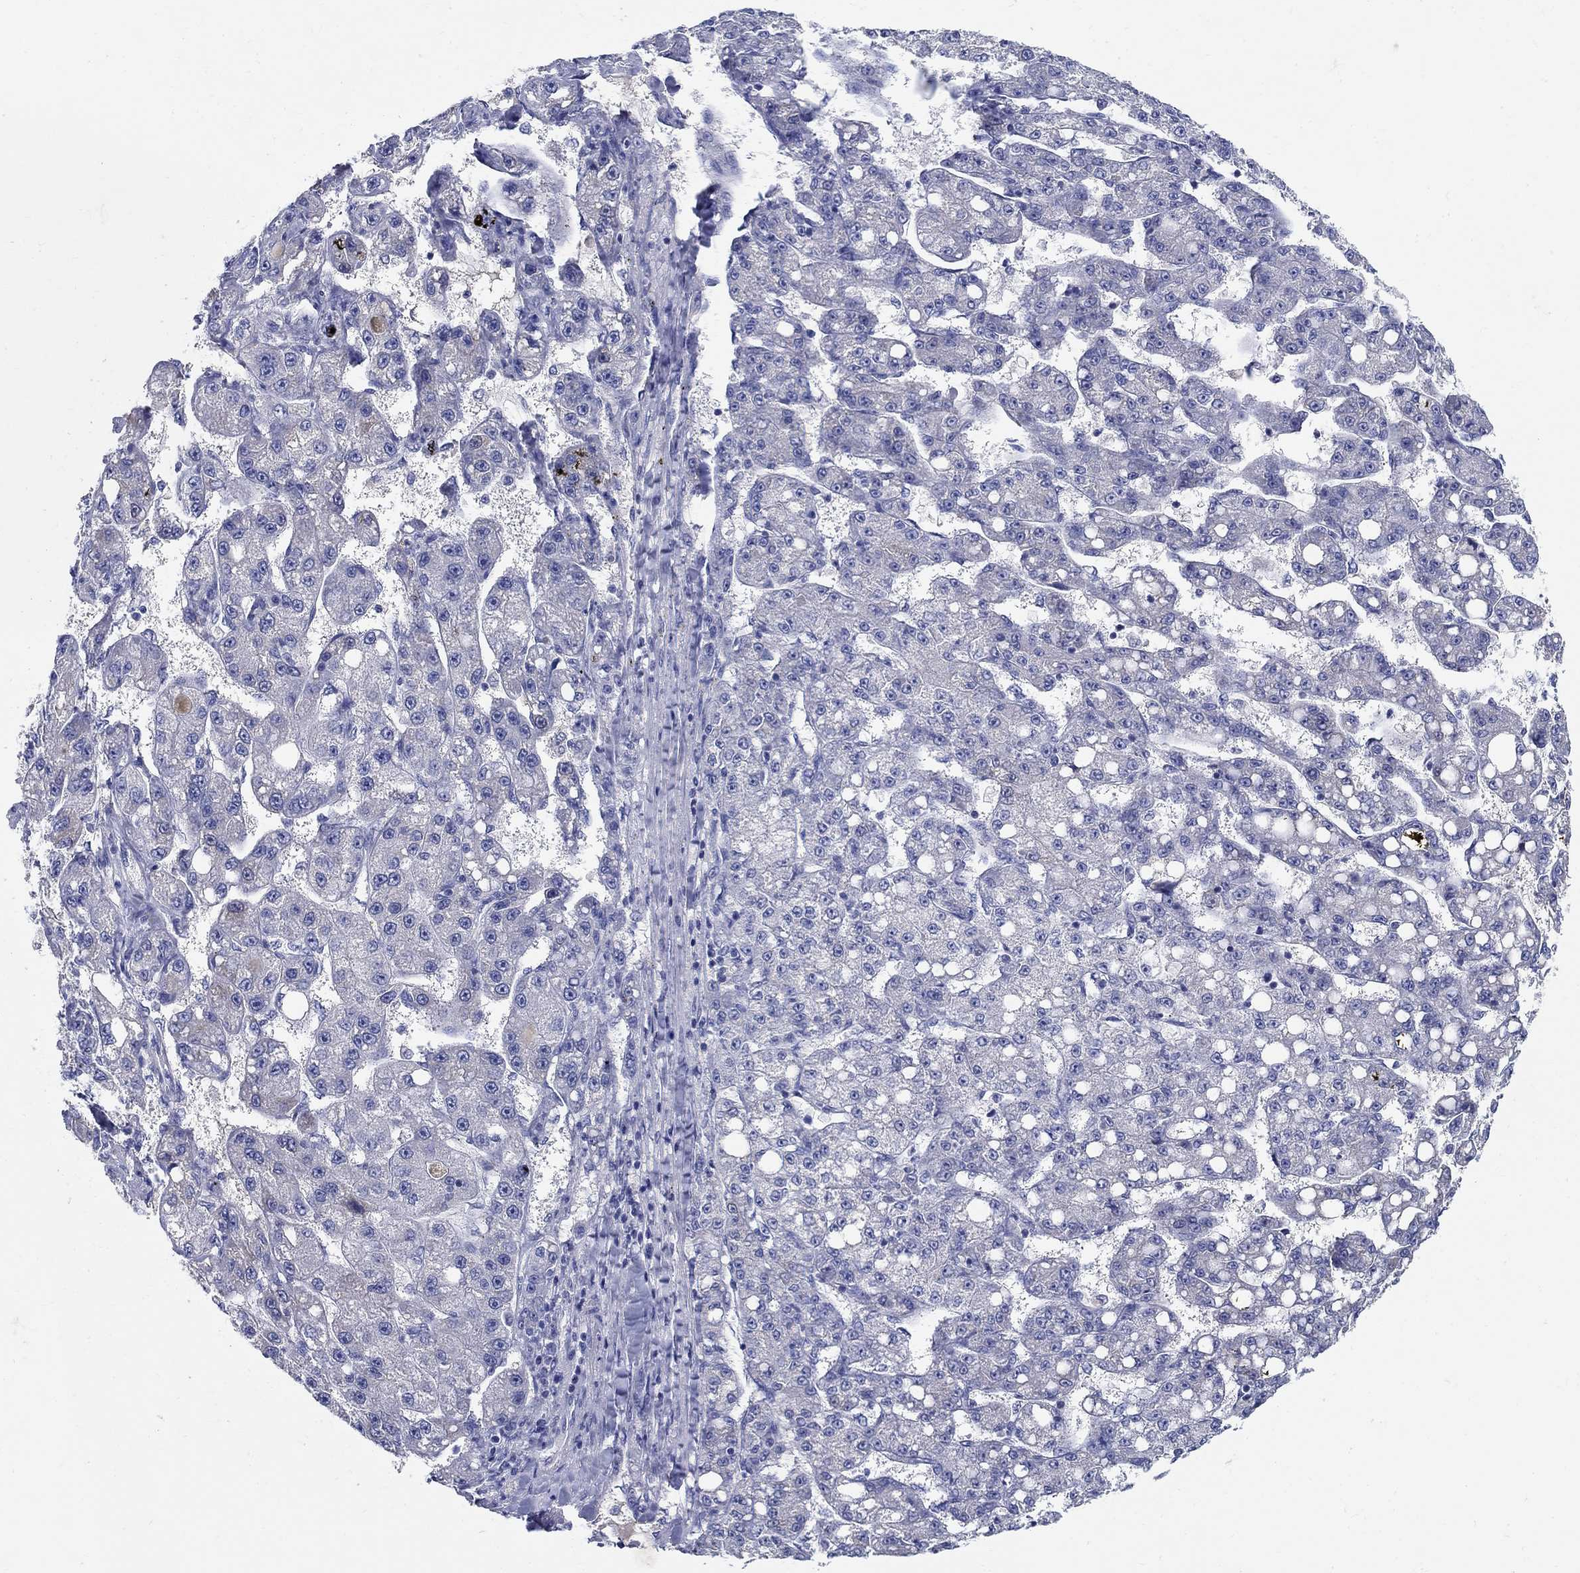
{"staining": {"intensity": "negative", "quantity": "none", "location": "none"}, "tissue": "liver cancer", "cell_type": "Tumor cells", "image_type": "cancer", "snomed": [{"axis": "morphology", "description": "Carcinoma, Hepatocellular, NOS"}, {"axis": "topography", "description": "Liver"}], "caption": "Immunohistochemical staining of hepatocellular carcinoma (liver) exhibits no significant expression in tumor cells.", "gene": "CRYGD", "patient": {"sex": "female", "age": 65}}